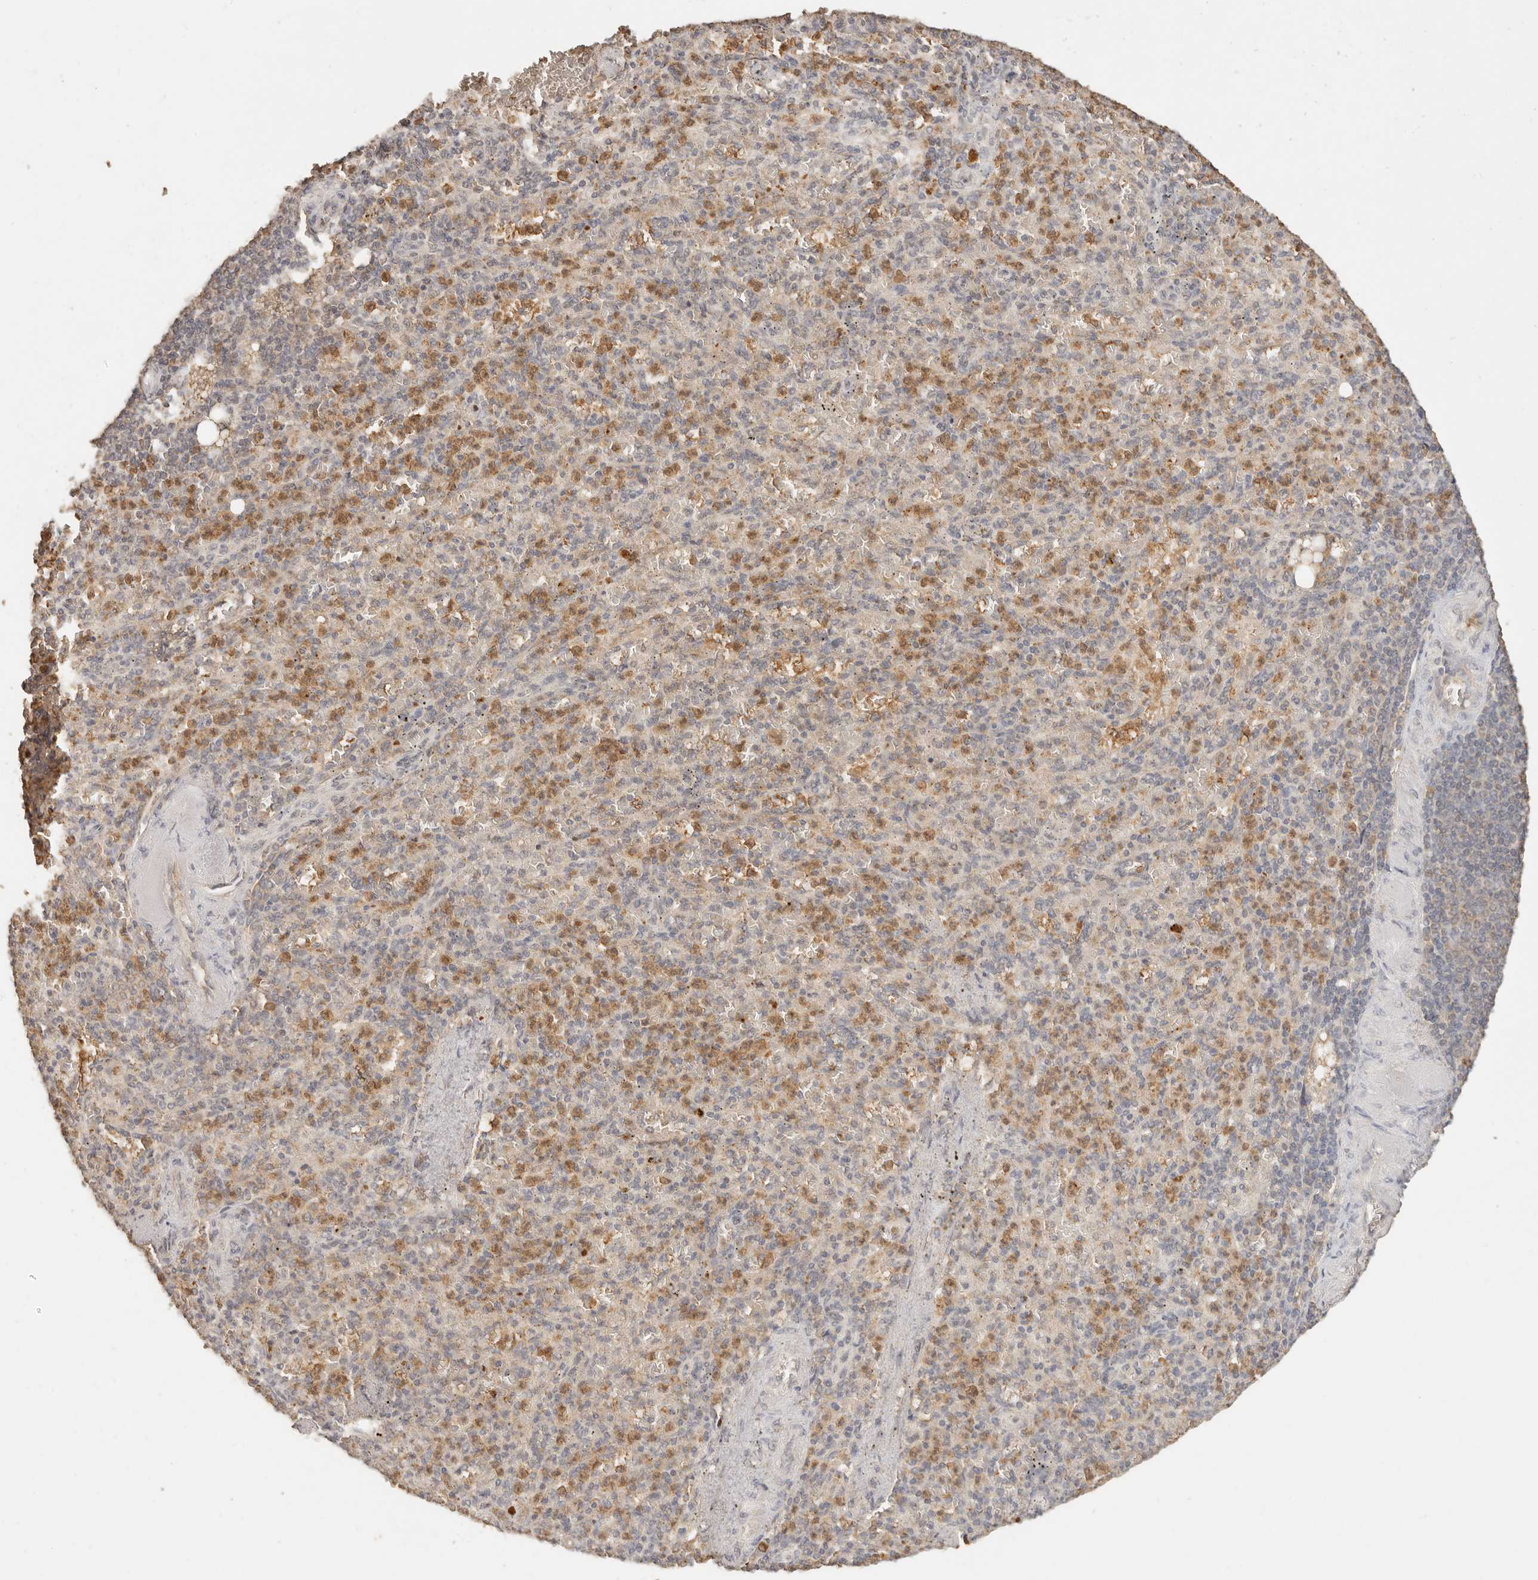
{"staining": {"intensity": "moderate", "quantity": ">75%", "location": "cytoplasmic/membranous"}, "tissue": "spleen", "cell_type": "Cells in red pulp", "image_type": "normal", "snomed": [{"axis": "morphology", "description": "Normal tissue, NOS"}, {"axis": "topography", "description": "Spleen"}], "caption": "Protein staining of unremarkable spleen exhibits moderate cytoplasmic/membranous positivity in approximately >75% of cells in red pulp. (IHC, brightfield microscopy, high magnification).", "gene": "INTS11", "patient": {"sex": "female", "age": 74}}